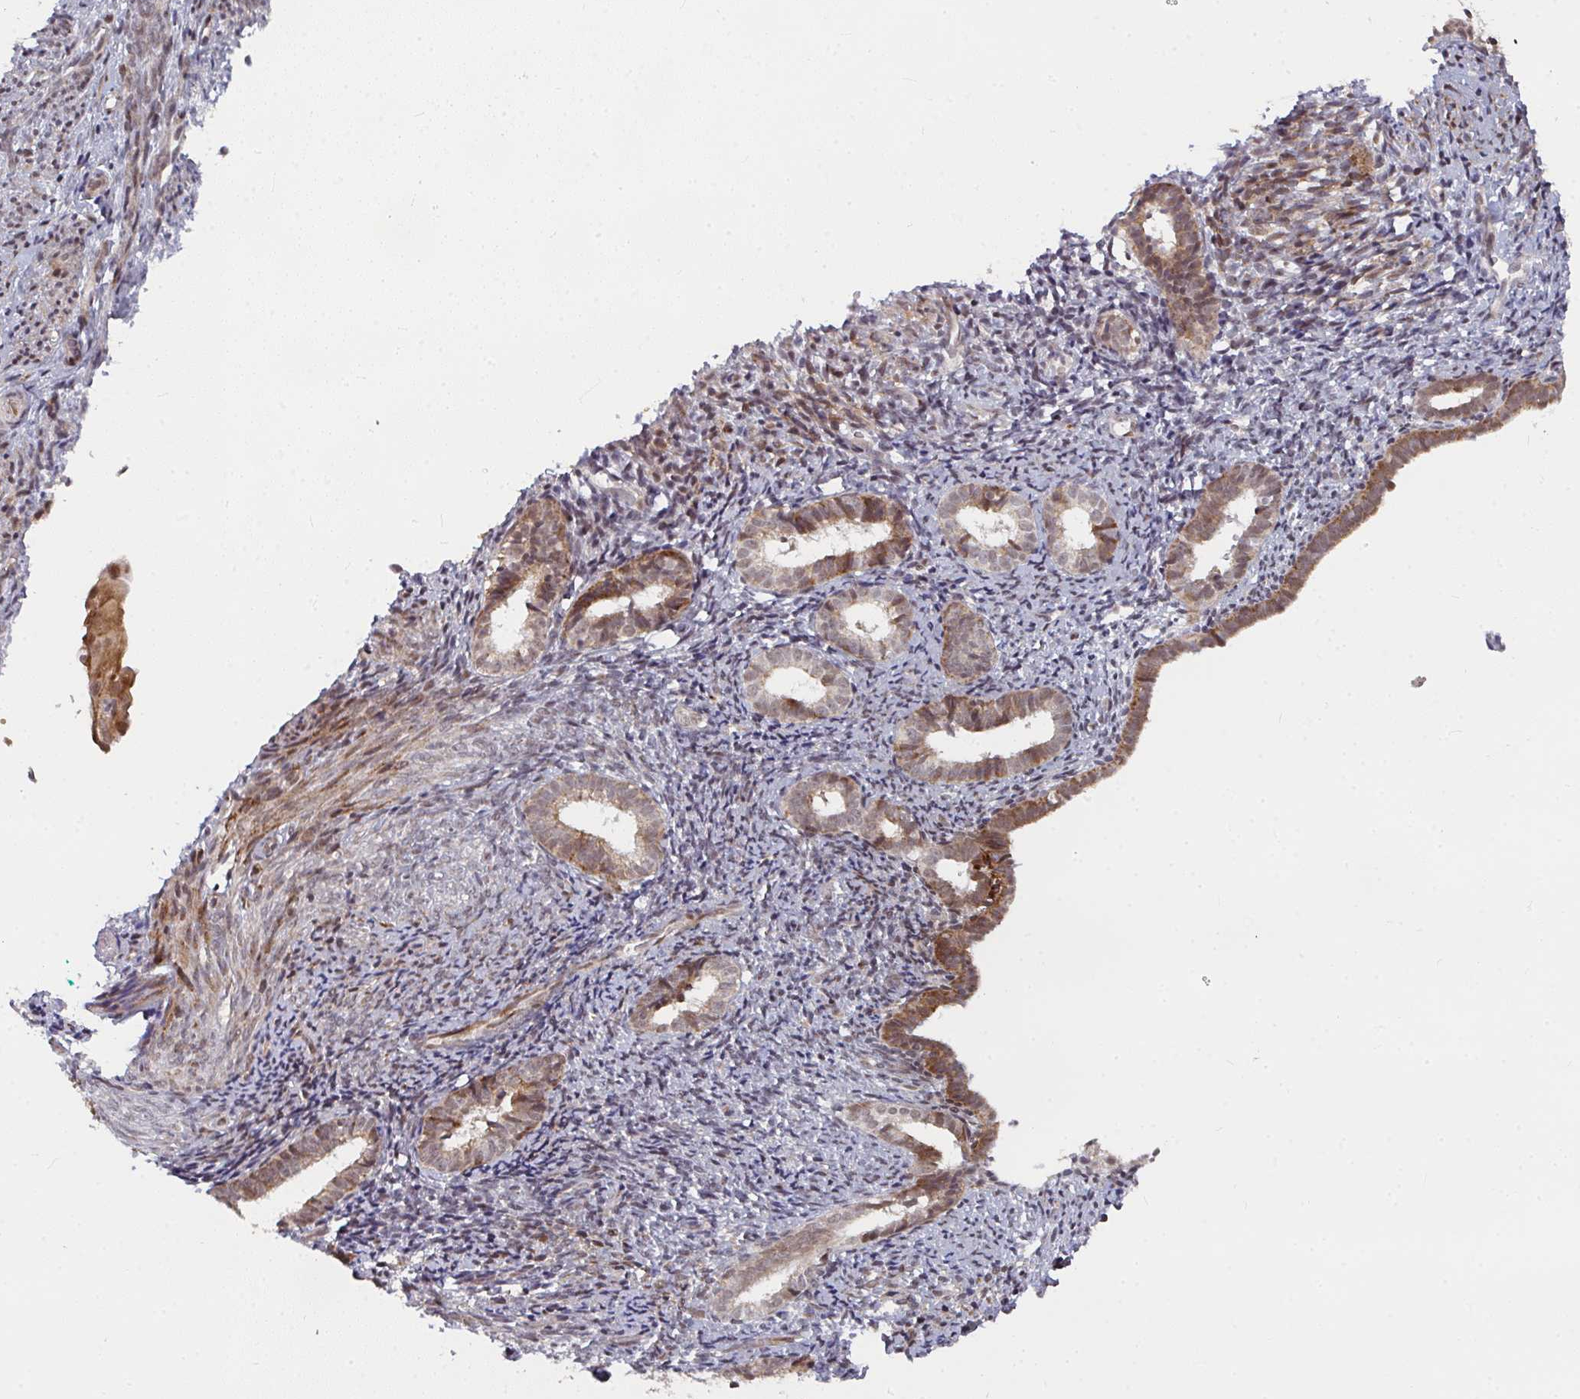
{"staining": {"intensity": "moderate", "quantity": ">75%", "location": "cytoplasmic/membranous"}, "tissue": "endometrial cancer", "cell_type": "Tumor cells", "image_type": "cancer", "snomed": [{"axis": "morphology", "description": "Adenocarcinoma, NOS"}, {"axis": "topography", "description": "Endometrium"}], "caption": "Endometrial adenocarcinoma tissue shows moderate cytoplasmic/membranous expression in about >75% of tumor cells, visualized by immunohistochemistry.", "gene": "RBBP5", "patient": {"sex": "female", "age": 56}}